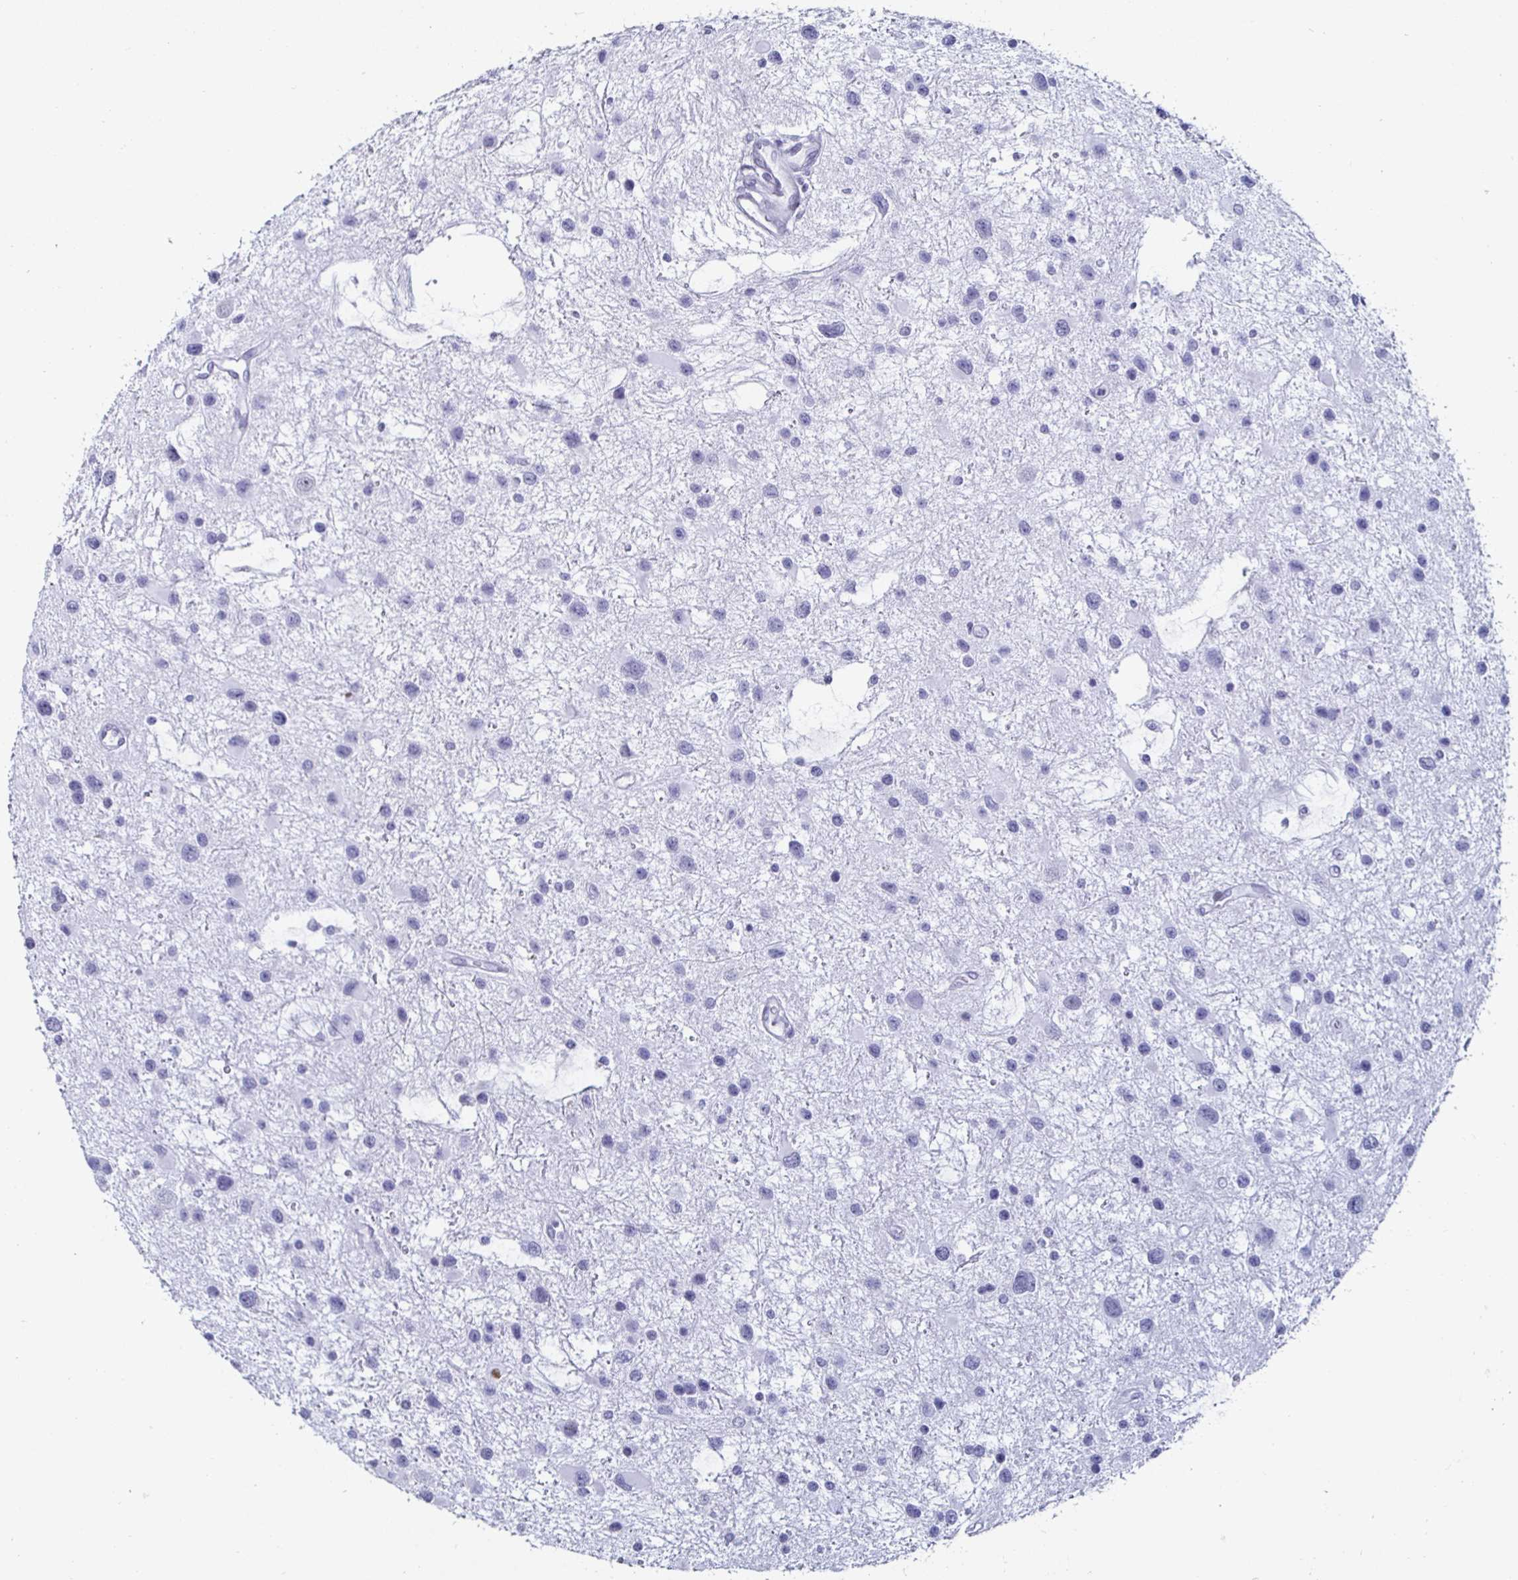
{"staining": {"intensity": "negative", "quantity": "none", "location": "none"}, "tissue": "glioma", "cell_type": "Tumor cells", "image_type": "cancer", "snomed": [{"axis": "morphology", "description": "Glioma, malignant, Low grade"}, {"axis": "topography", "description": "Brain"}], "caption": "Immunohistochemistry of malignant glioma (low-grade) demonstrates no positivity in tumor cells.", "gene": "KRT4", "patient": {"sex": "female", "age": 32}}